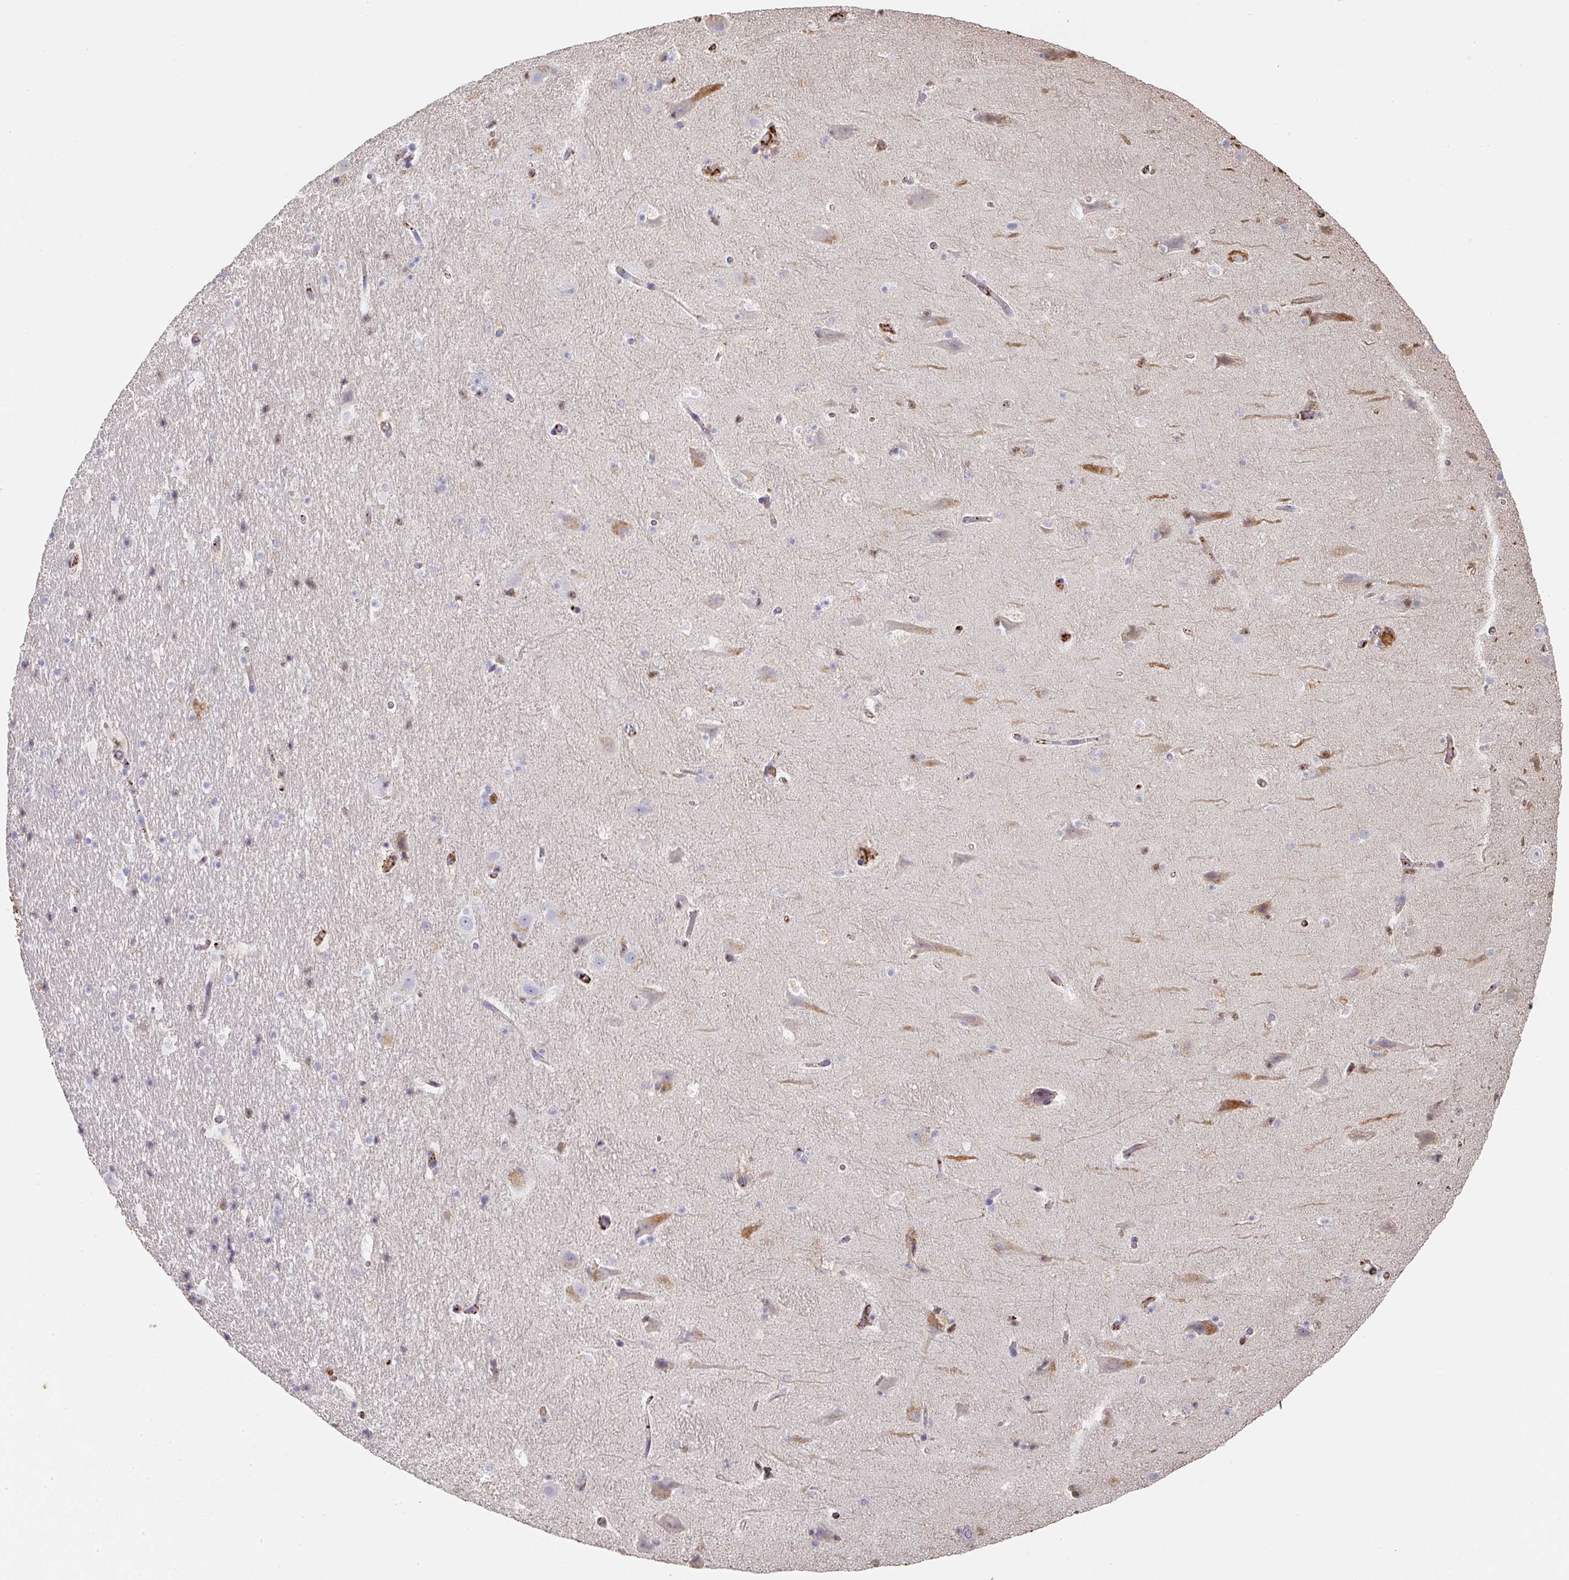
{"staining": {"intensity": "negative", "quantity": "none", "location": "none"}, "tissue": "hippocampus", "cell_type": "Glial cells", "image_type": "normal", "snomed": [{"axis": "morphology", "description": "Normal tissue, NOS"}, {"axis": "topography", "description": "Hippocampus"}], "caption": "This is an IHC histopathology image of normal hippocampus. There is no expression in glial cells.", "gene": "ALB", "patient": {"sex": "male", "age": 37}}